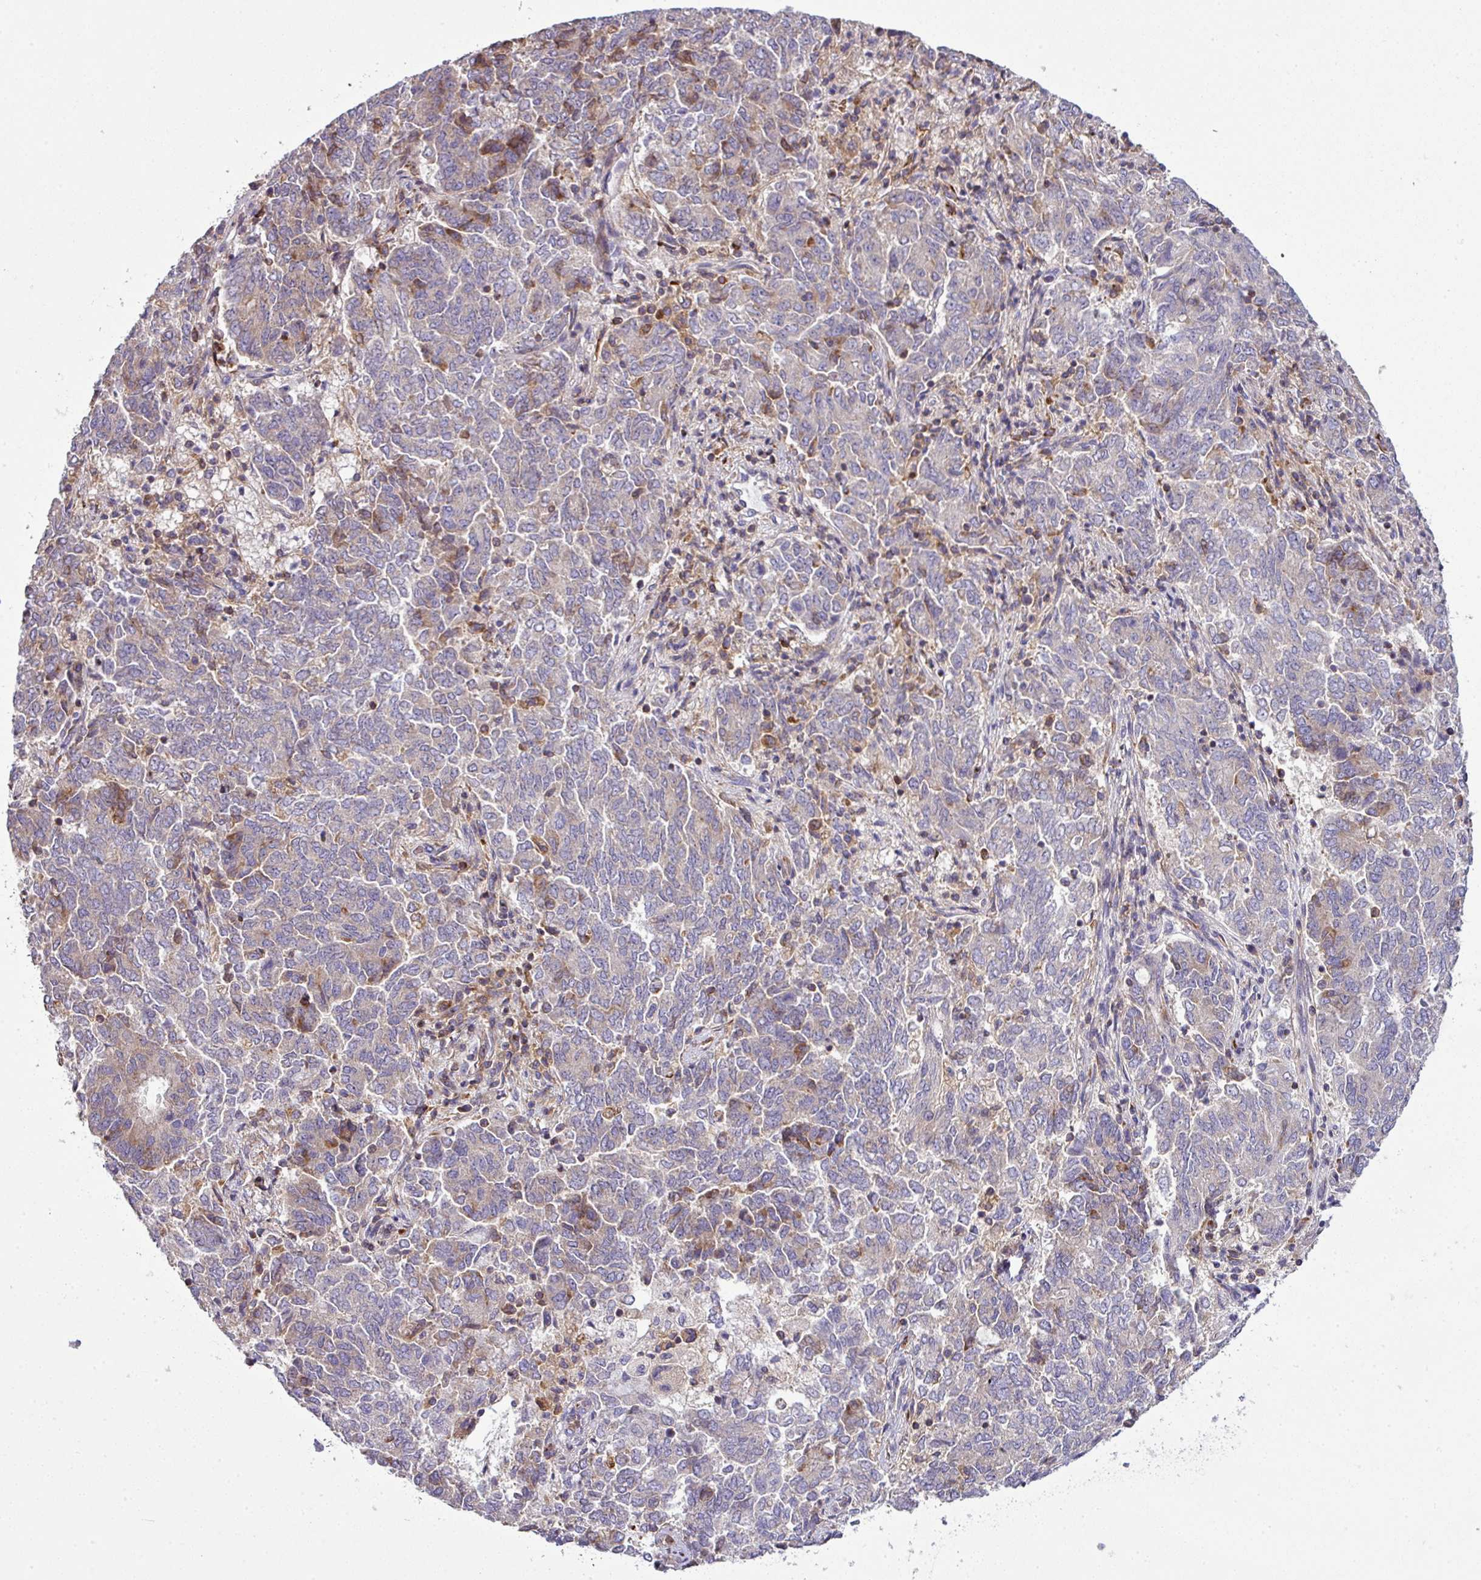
{"staining": {"intensity": "negative", "quantity": "none", "location": "none"}, "tissue": "endometrial cancer", "cell_type": "Tumor cells", "image_type": "cancer", "snomed": [{"axis": "morphology", "description": "Adenocarcinoma, NOS"}, {"axis": "topography", "description": "Endometrium"}], "caption": "Adenocarcinoma (endometrial) stained for a protein using immunohistochemistry exhibits no staining tumor cells.", "gene": "LRRC74B", "patient": {"sex": "female", "age": 80}}